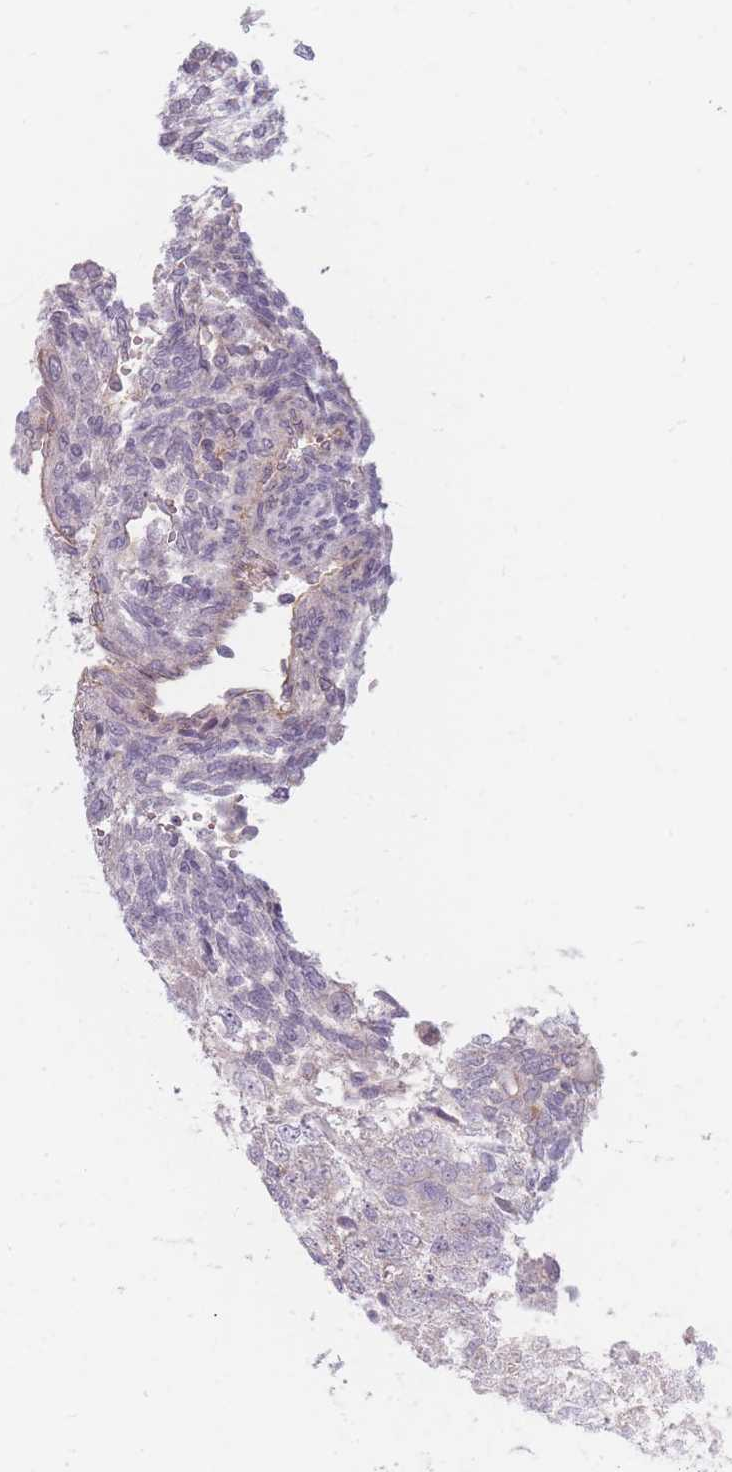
{"staining": {"intensity": "negative", "quantity": "none", "location": "none"}, "tissue": "testis cancer", "cell_type": "Tumor cells", "image_type": "cancer", "snomed": [{"axis": "morphology", "description": "Carcinoma, Embryonal, NOS"}, {"axis": "topography", "description": "Testis"}], "caption": "An image of testis embryonal carcinoma stained for a protein displays no brown staining in tumor cells. Brightfield microscopy of immunohistochemistry stained with DAB (brown) and hematoxylin (blue), captured at high magnification.", "gene": "CHCHD7", "patient": {"sex": "male", "age": 23}}